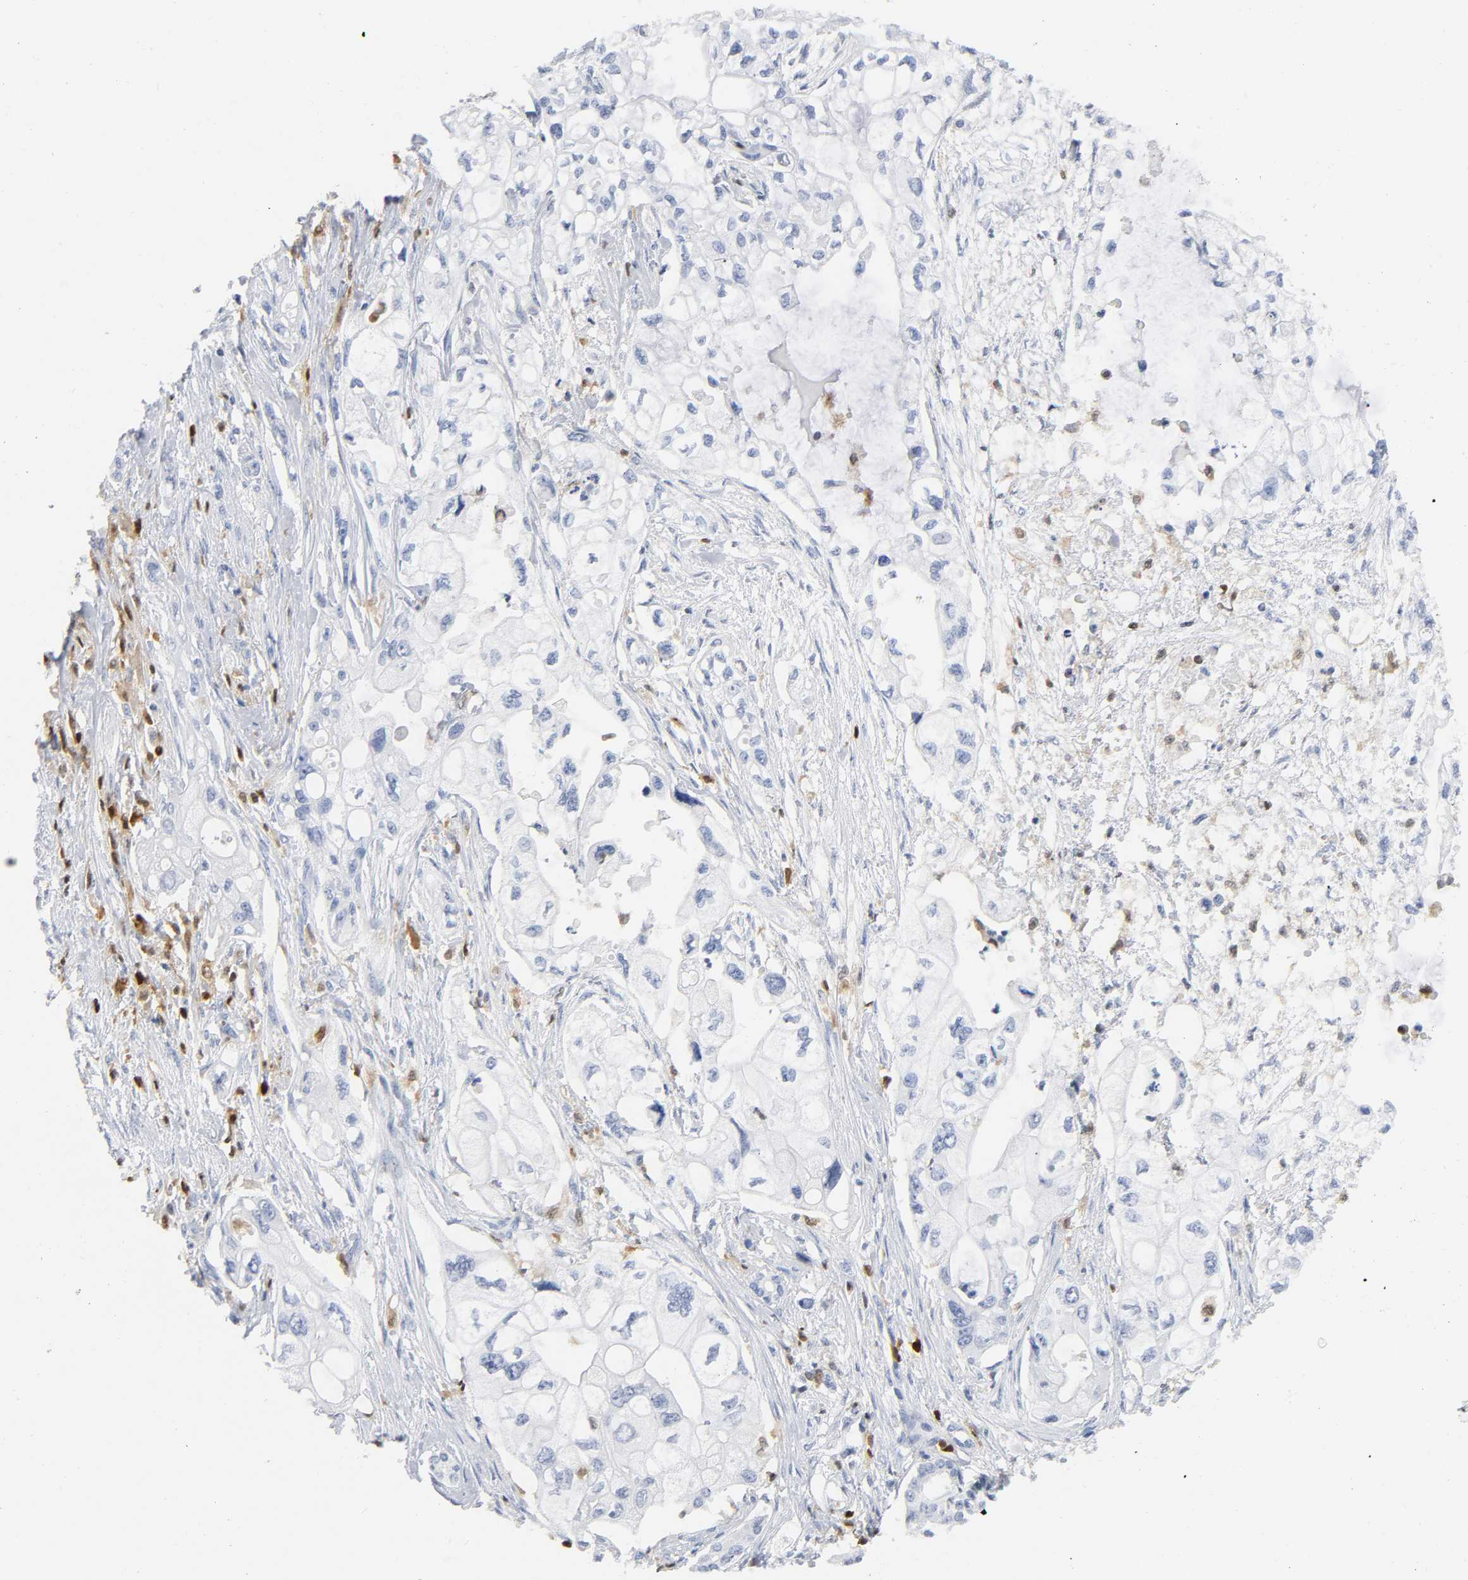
{"staining": {"intensity": "negative", "quantity": "none", "location": "none"}, "tissue": "pancreatic cancer", "cell_type": "Tumor cells", "image_type": "cancer", "snomed": [{"axis": "morphology", "description": "Normal tissue, NOS"}, {"axis": "topography", "description": "Pancreas"}], "caption": "A micrograph of pancreatic cancer stained for a protein demonstrates no brown staining in tumor cells.", "gene": "DOK2", "patient": {"sex": "male", "age": 42}}